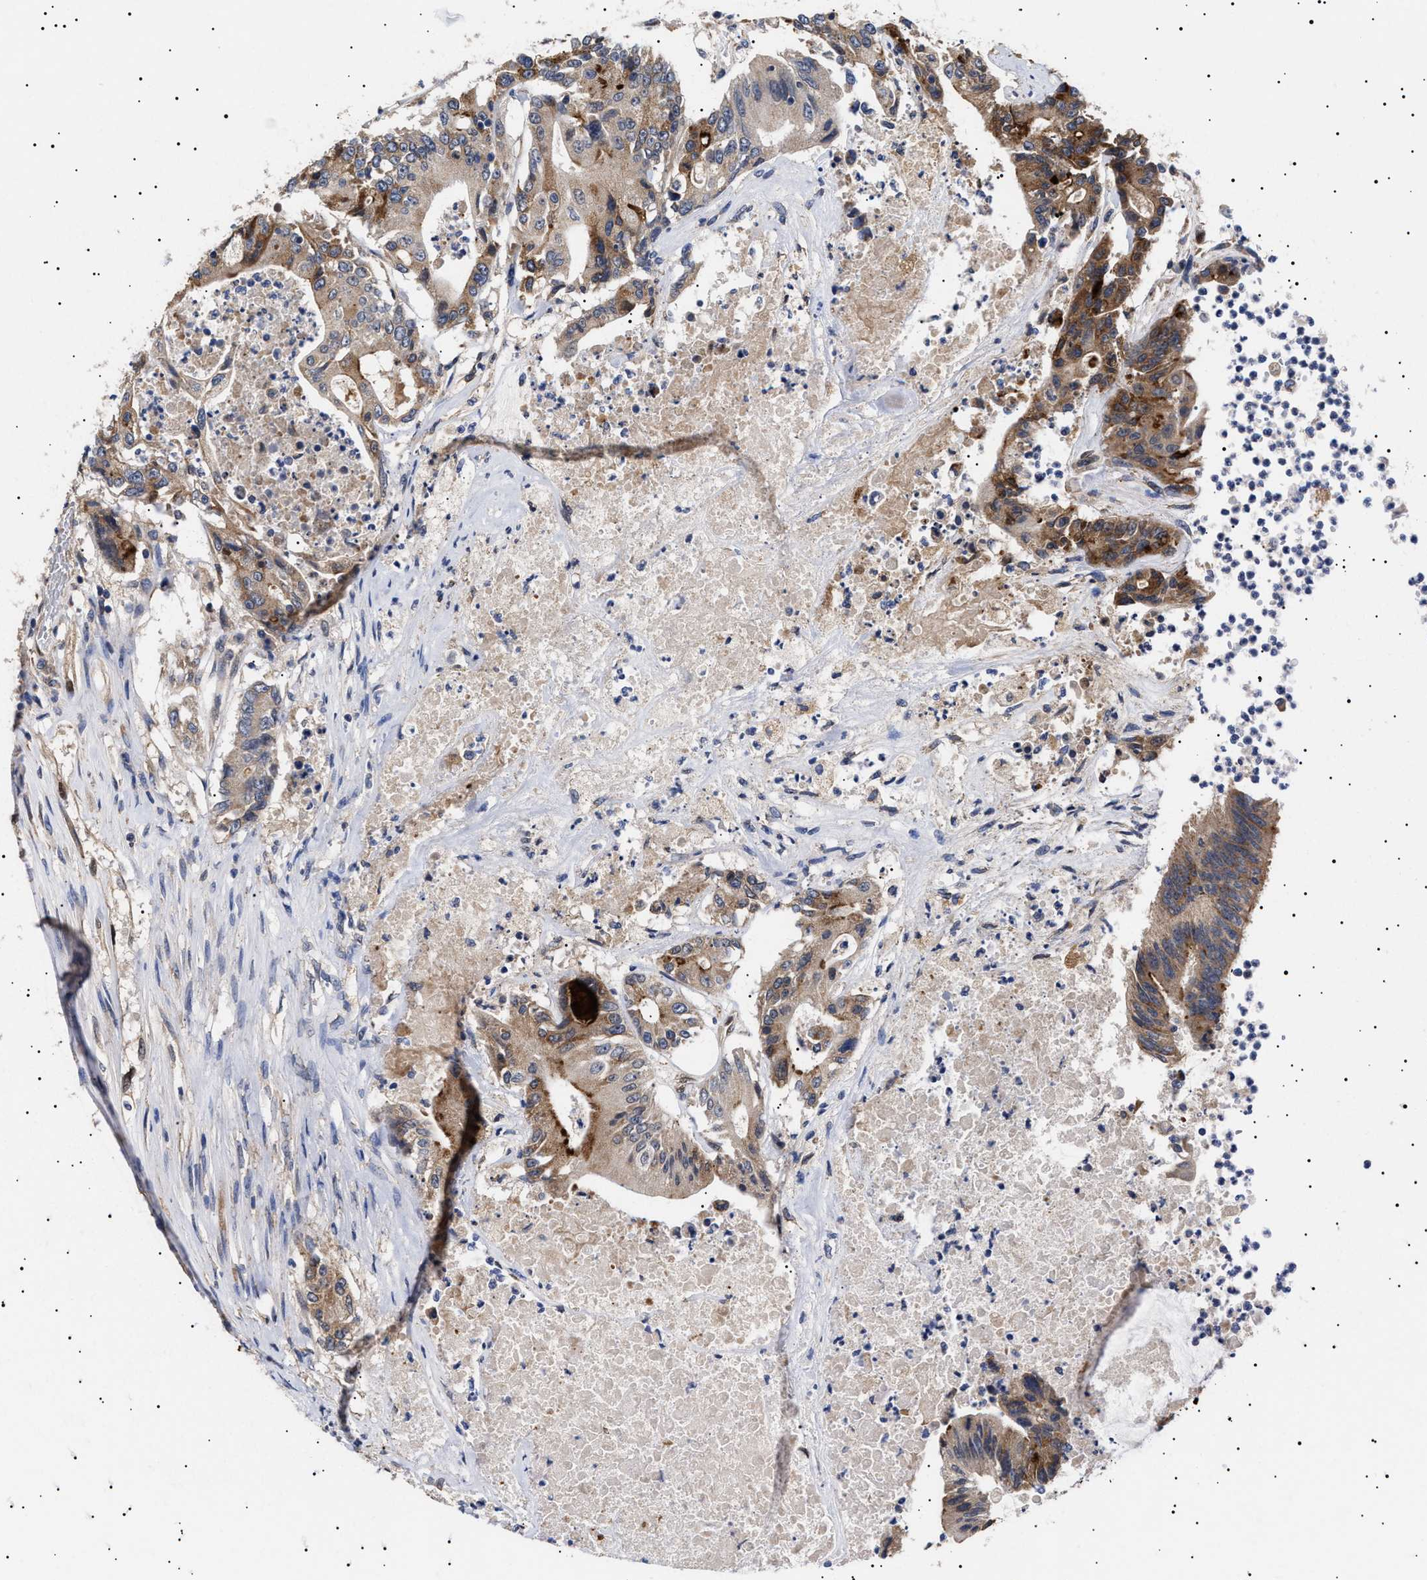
{"staining": {"intensity": "moderate", "quantity": ">75%", "location": "cytoplasmic/membranous"}, "tissue": "colorectal cancer", "cell_type": "Tumor cells", "image_type": "cancer", "snomed": [{"axis": "morphology", "description": "Adenocarcinoma, NOS"}, {"axis": "topography", "description": "Colon"}], "caption": "Colorectal cancer was stained to show a protein in brown. There is medium levels of moderate cytoplasmic/membranous staining in approximately >75% of tumor cells.", "gene": "KRBA1", "patient": {"sex": "female", "age": 77}}